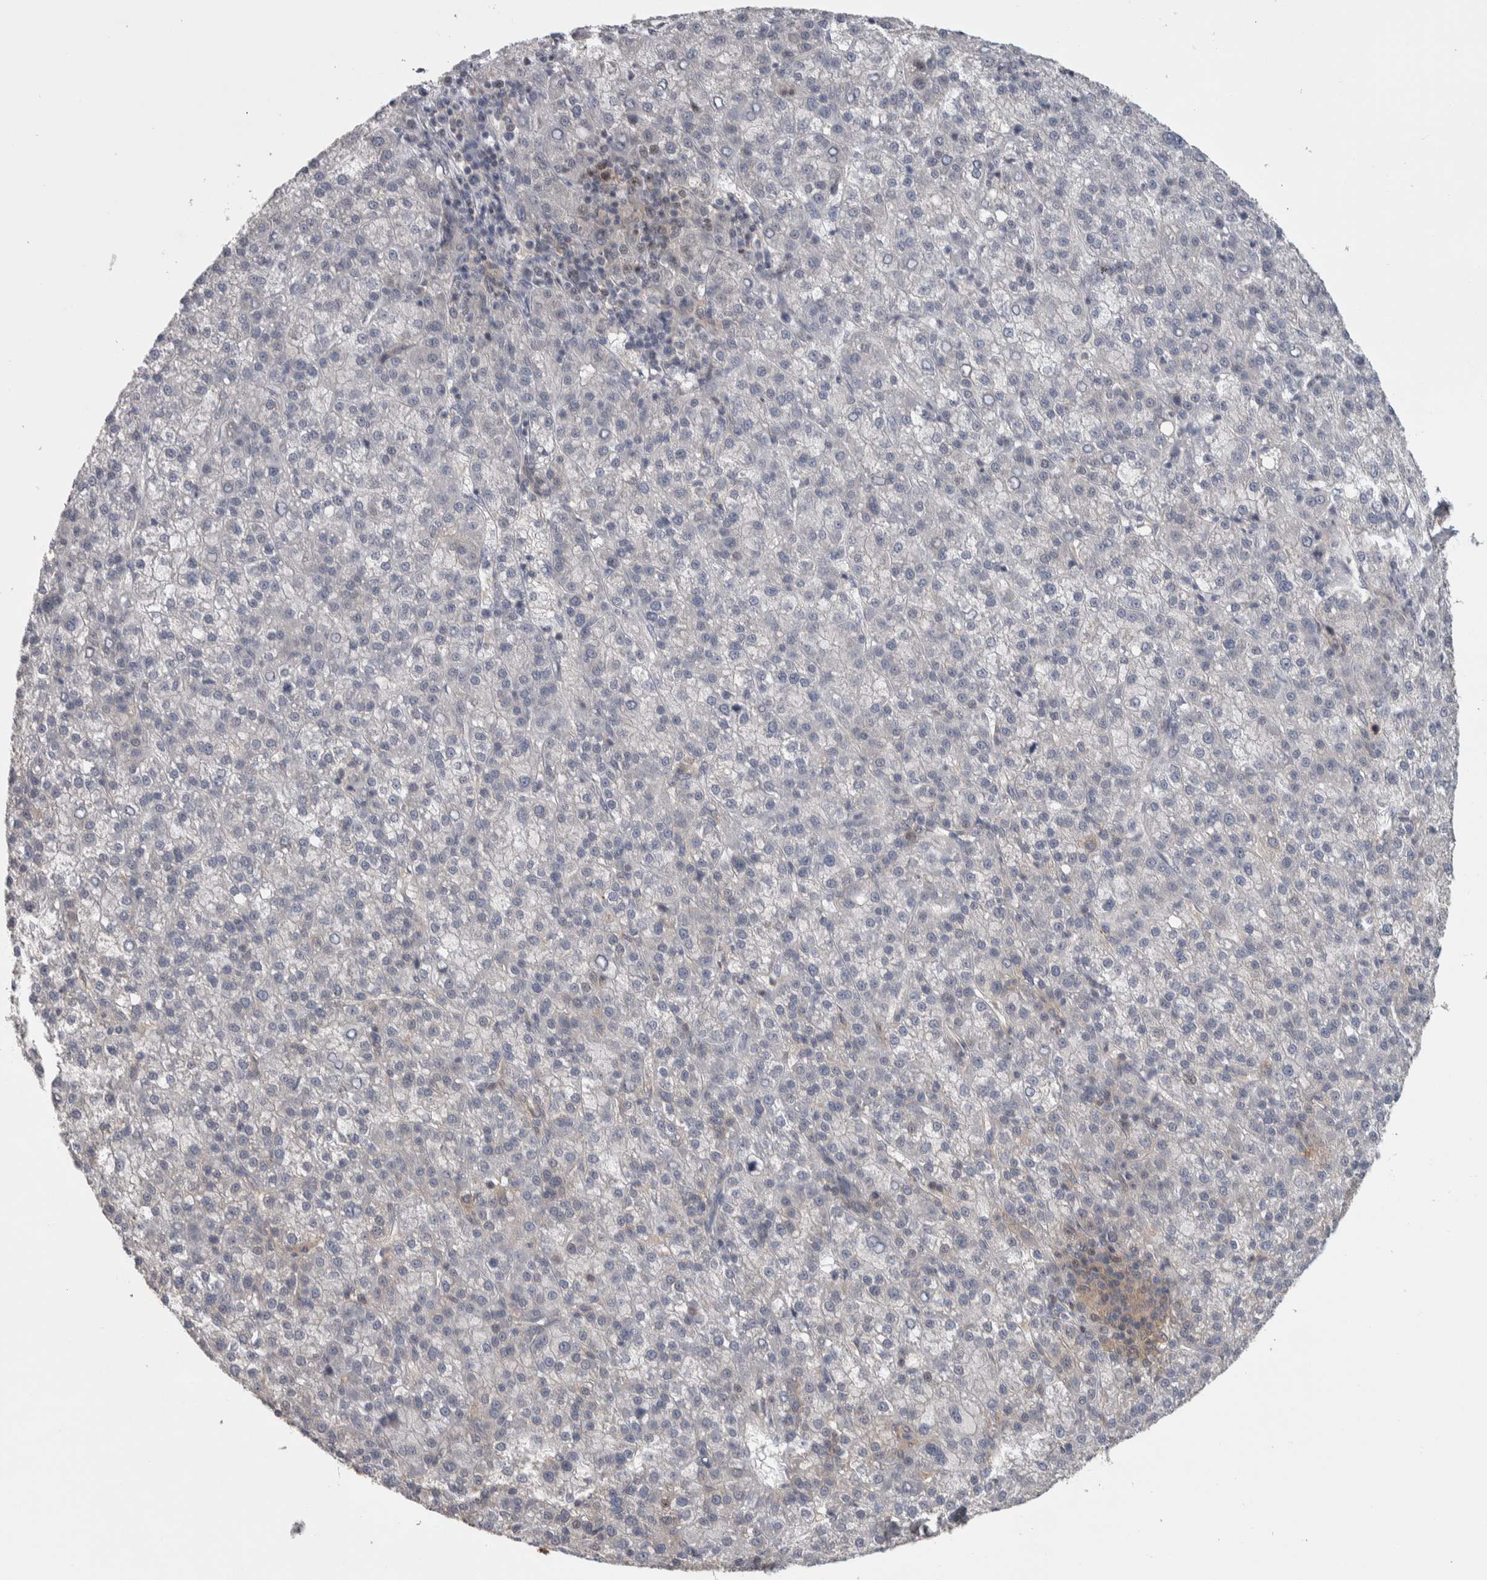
{"staining": {"intensity": "negative", "quantity": "none", "location": "none"}, "tissue": "liver cancer", "cell_type": "Tumor cells", "image_type": "cancer", "snomed": [{"axis": "morphology", "description": "Carcinoma, Hepatocellular, NOS"}, {"axis": "topography", "description": "Liver"}], "caption": "The IHC photomicrograph has no significant positivity in tumor cells of liver cancer tissue.", "gene": "NFKB2", "patient": {"sex": "female", "age": 58}}